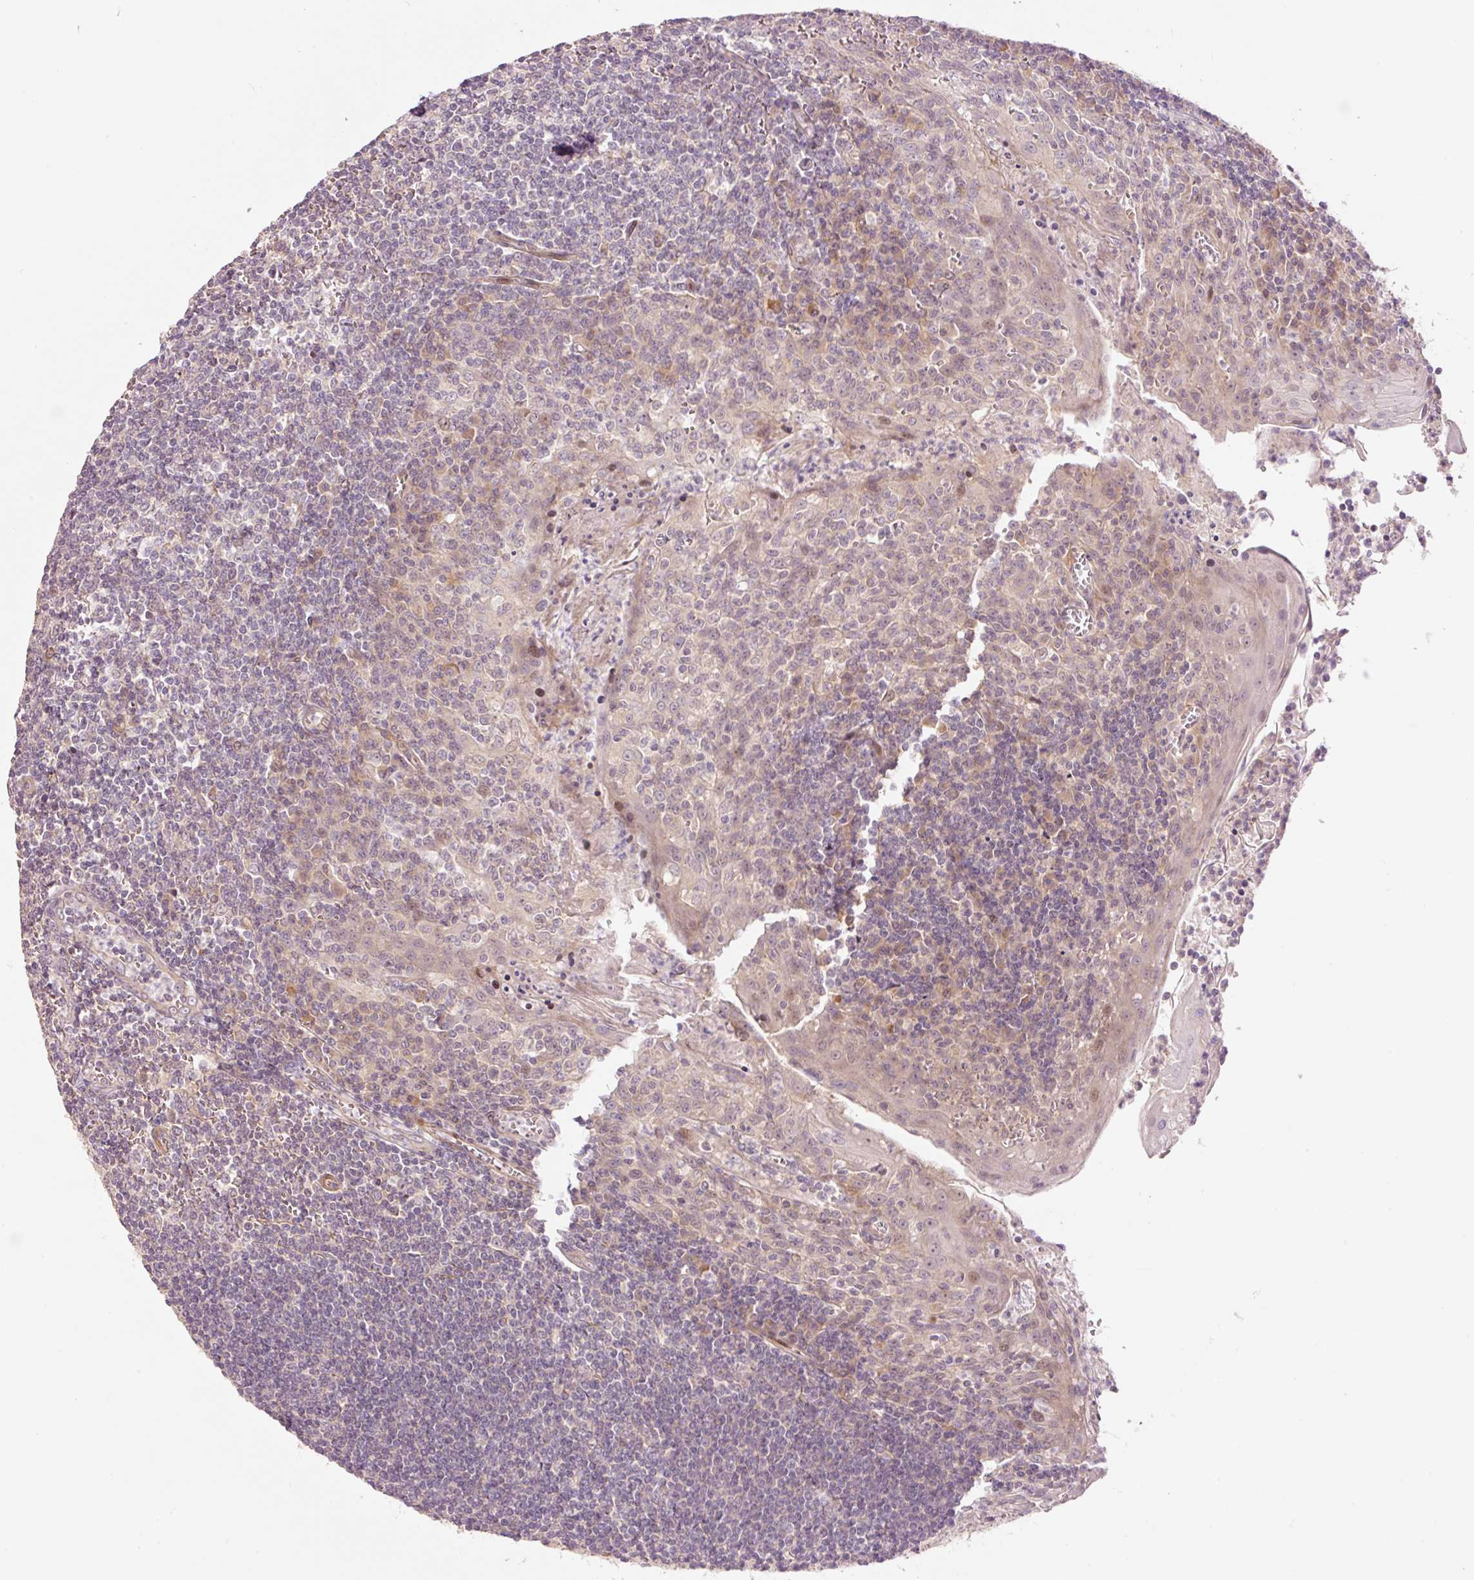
{"staining": {"intensity": "negative", "quantity": "none", "location": "none"}, "tissue": "tonsil", "cell_type": "Germinal center cells", "image_type": "normal", "snomed": [{"axis": "morphology", "description": "Normal tissue, NOS"}, {"axis": "topography", "description": "Tonsil"}], "caption": "Germinal center cells are negative for protein expression in normal human tonsil. (DAB (3,3'-diaminobenzidine) IHC with hematoxylin counter stain).", "gene": "SLC29A3", "patient": {"sex": "male", "age": 27}}